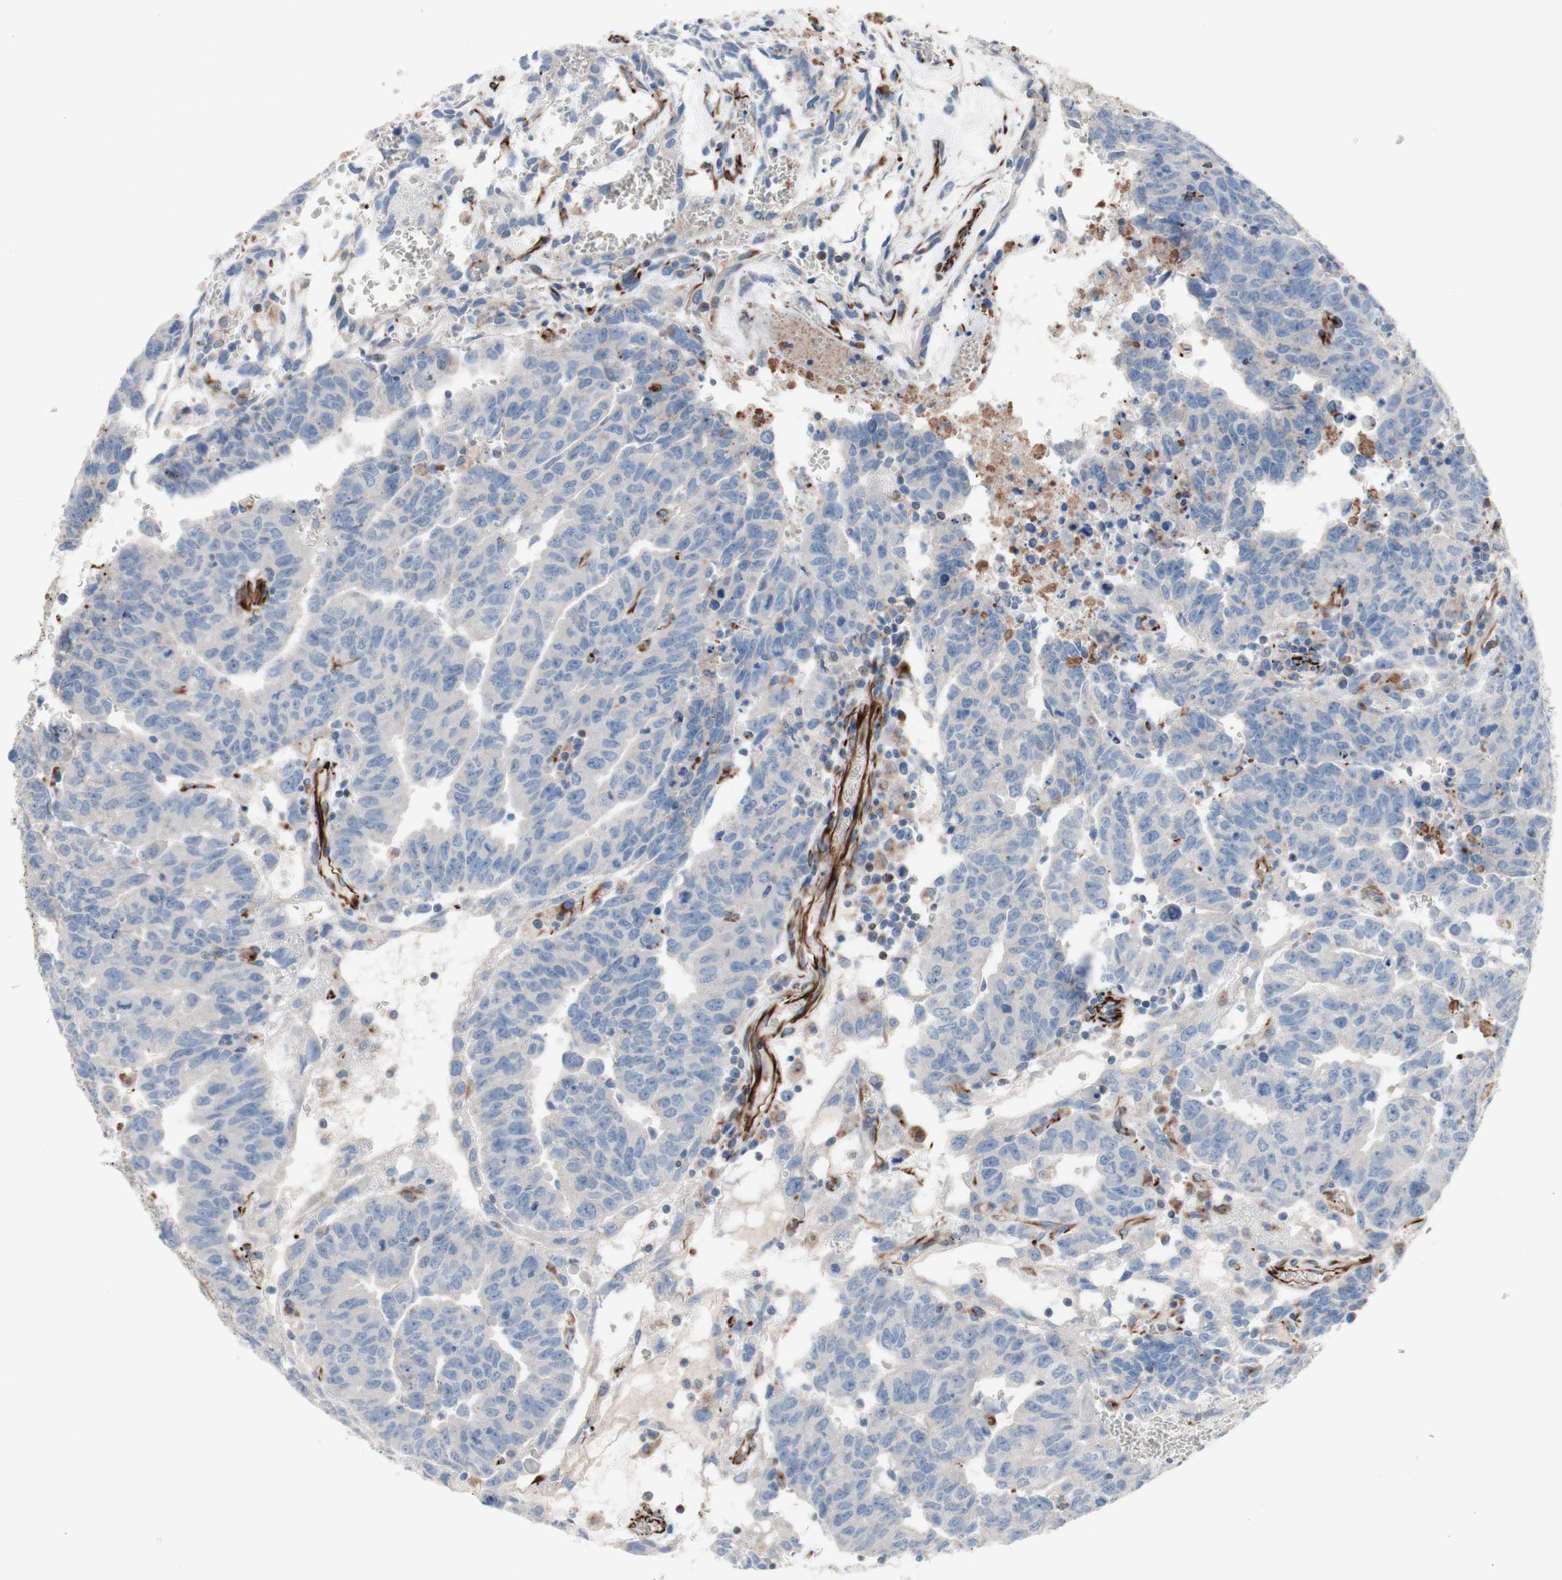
{"staining": {"intensity": "negative", "quantity": "none", "location": "none"}, "tissue": "testis cancer", "cell_type": "Tumor cells", "image_type": "cancer", "snomed": [{"axis": "morphology", "description": "Seminoma, NOS"}, {"axis": "morphology", "description": "Carcinoma, Embryonal, NOS"}, {"axis": "topography", "description": "Testis"}], "caption": "Immunohistochemical staining of testis embryonal carcinoma reveals no significant positivity in tumor cells.", "gene": "AGPAT5", "patient": {"sex": "male", "age": 52}}